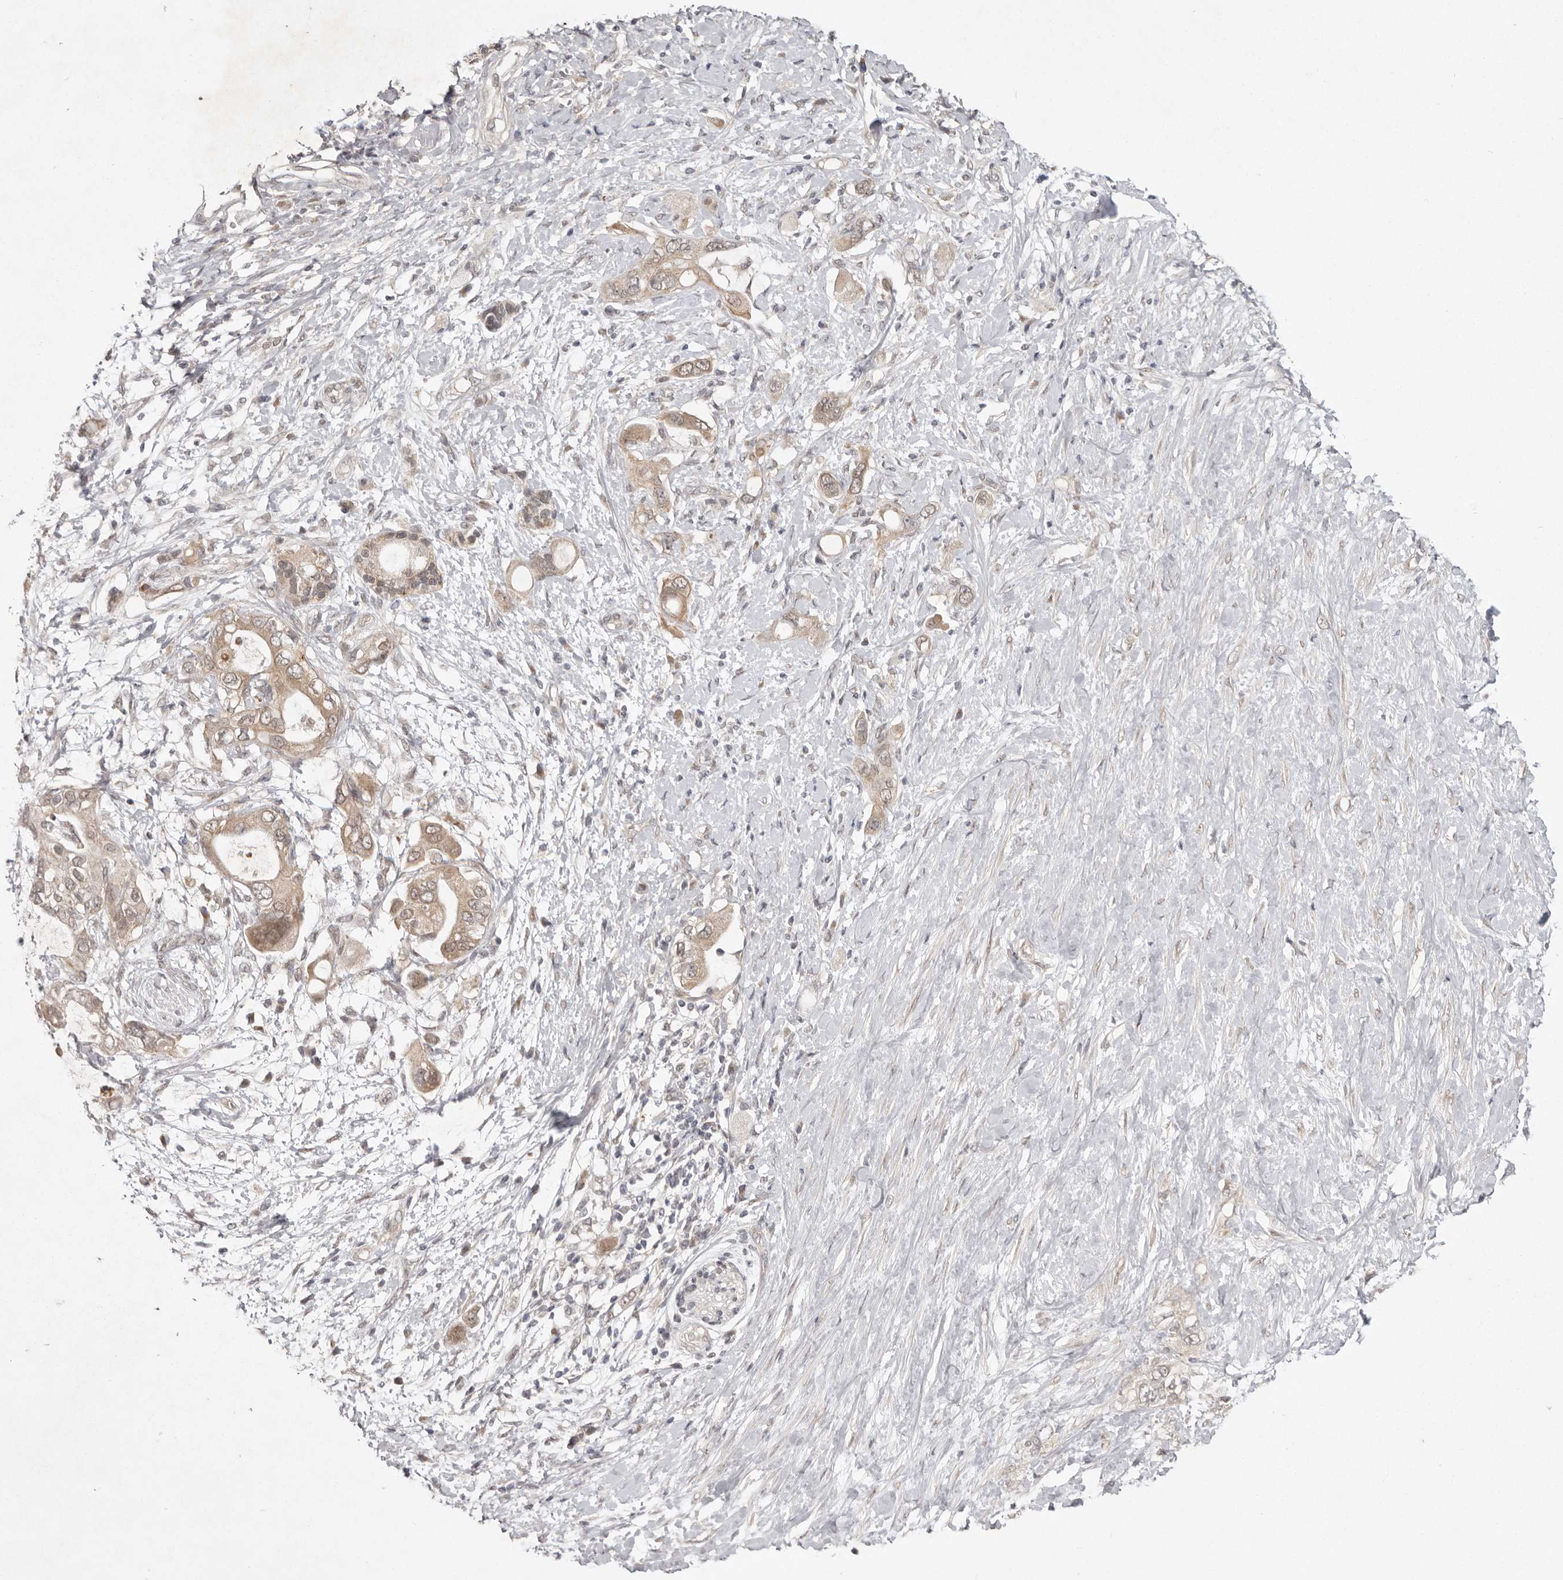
{"staining": {"intensity": "moderate", "quantity": ">75%", "location": "cytoplasmic/membranous"}, "tissue": "pancreatic cancer", "cell_type": "Tumor cells", "image_type": "cancer", "snomed": [{"axis": "morphology", "description": "Adenocarcinoma, NOS"}, {"axis": "topography", "description": "Pancreas"}], "caption": "Pancreatic cancer (adenocarcinoma) tissue reveals moderate cytoplasmic/membranous expression in approximately >75% of tumor cells, visualized by immunohistochemistry. (brown staining indicates protein expression, while blue staining denotes nuclei).", "gene": "NSUN4", "patient": {"sex": "female", "age": 56}}